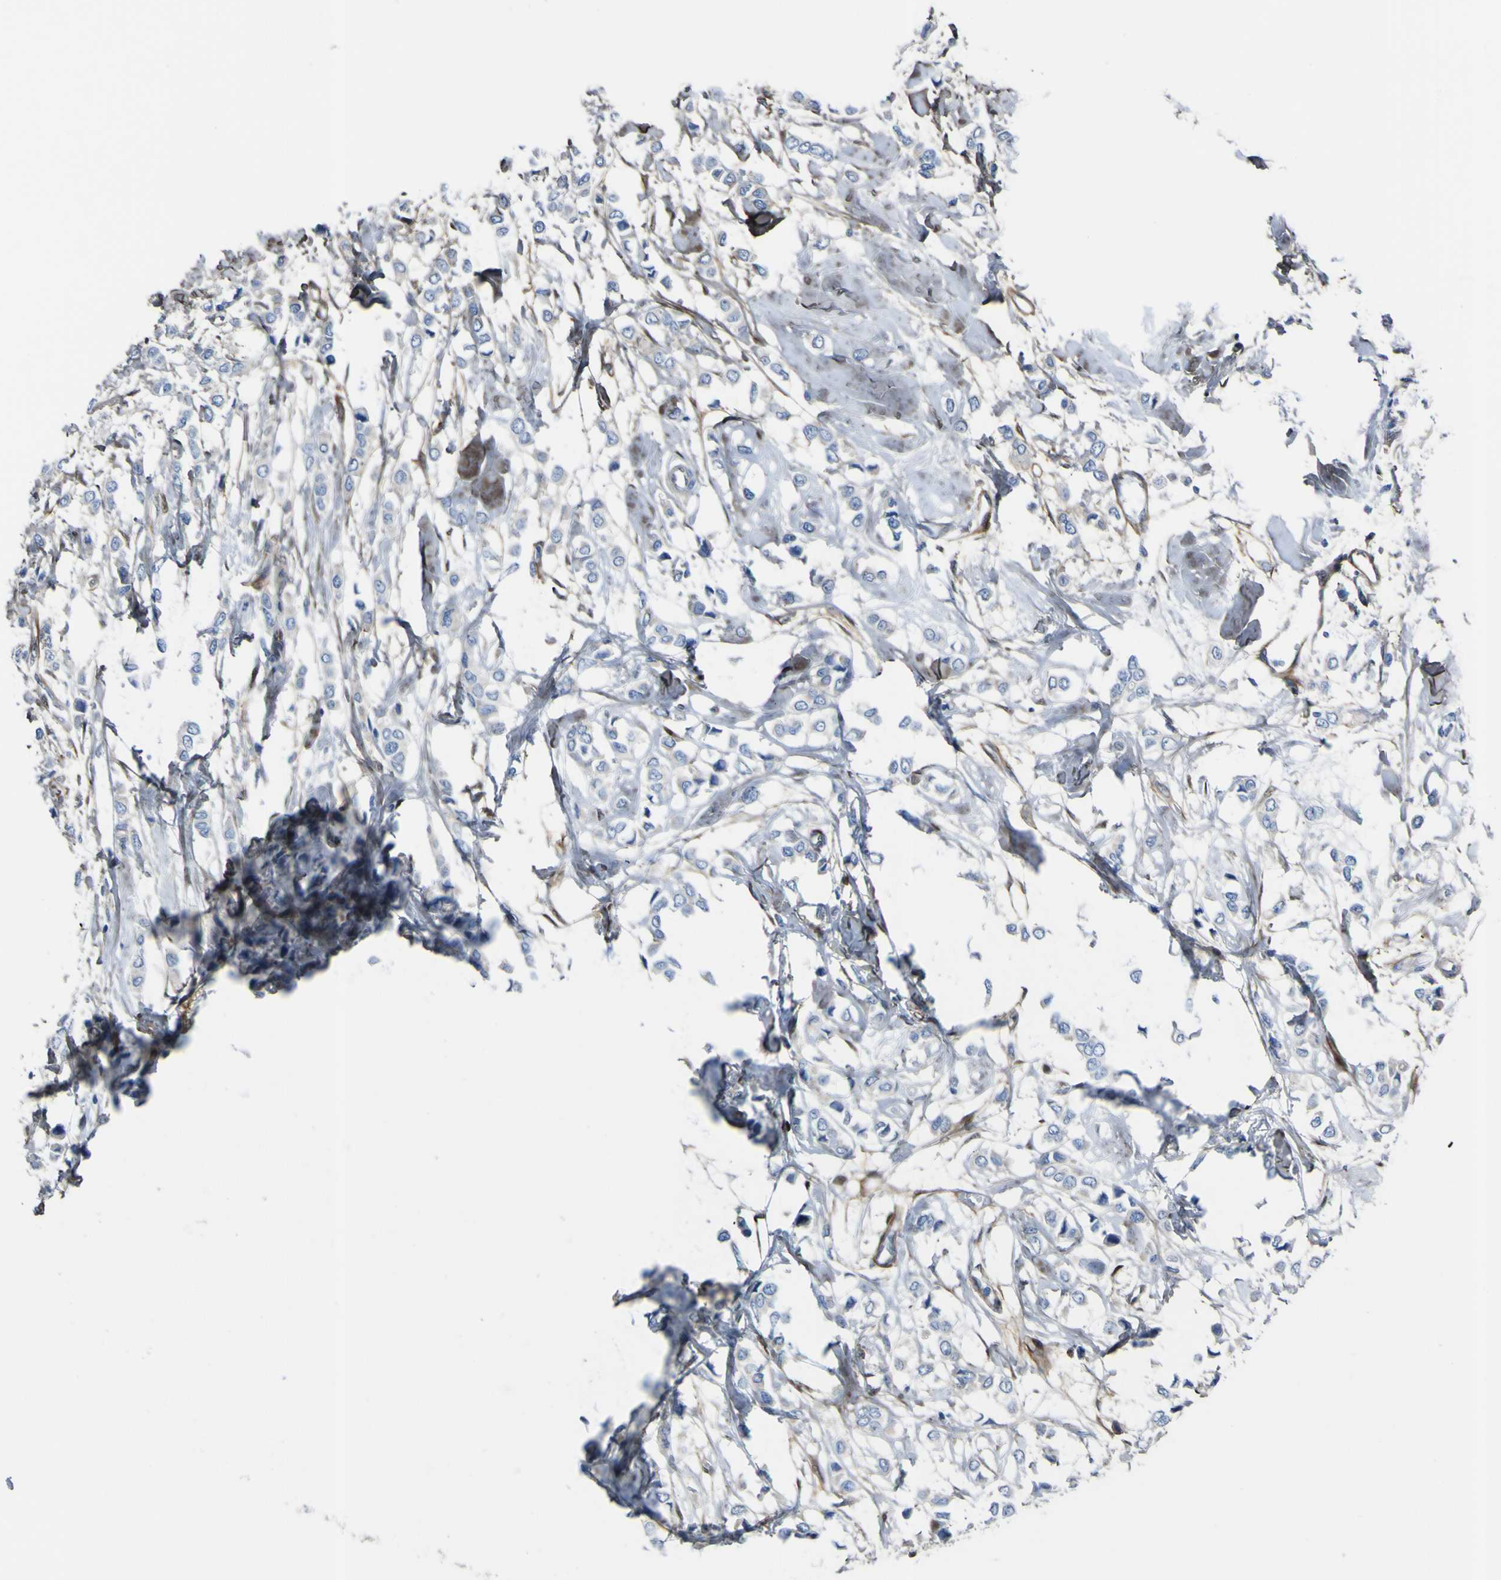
{"staining": {"intensity": "negative", "quantity": "none", "location": "none"}, "tissue": "breast cancer", "cell_type": "Tumor cells", "image_type": "cancer", "snomed": [{"axis": "morphology", "description": "Lobular carcinoma"}, {"axis": "topography", "description": "Breast"}], "caption": "Photomicrograph shows no significant protein staining in tumor cells of breast cancer.", "gene": "LRRN1", "patient": {"sex": "female", "age": 51}}